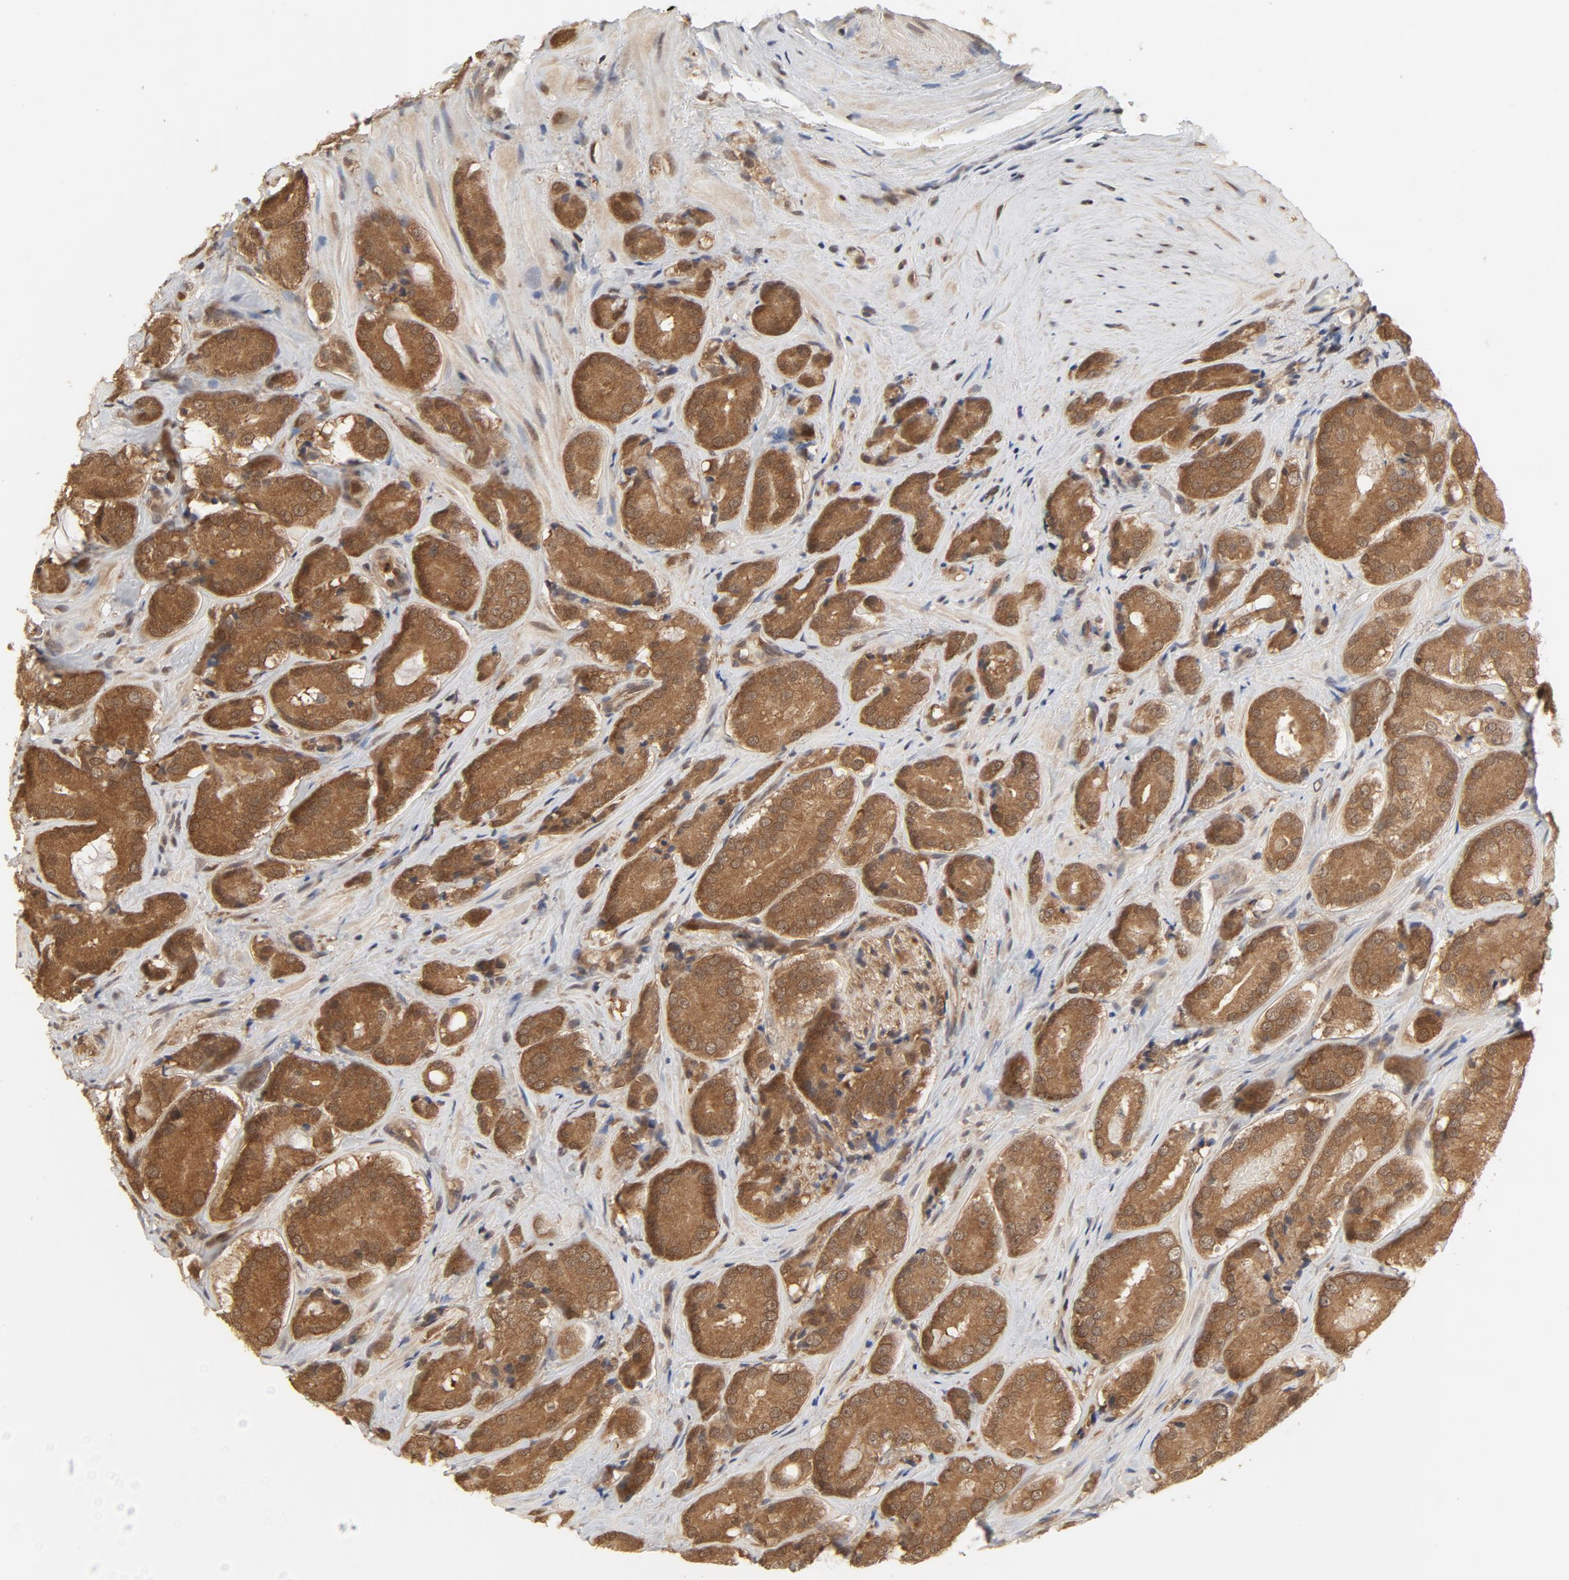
{"staining": {"intensity": "moderate", "quantity": ">75%", "location": "cytoplasmic/membranous,nuclear"}, "tissue": "prostate cancer", "cell_type": "Tumor cells", "image_type": "cancer", "snomed": [{"axis": "morphology", "description": "Adenocarcinoma, High grade"}, {"axis": "topography", "description": "Prostate"}], "caption": "The immunohistochemical stain labels moderate cytoplasmic/membranous and nuclear expression in tumor cells of prostate adenocarcinoma (high-grade) tissue. The staining is performed using DAB (3,3'-diaminobenzidine) brown chromogen to label protein expression. The nuclei are counter-stained blue using hematoxylin.", "gene": "NEDD8", "patient": {"sex": "male", "age": 70}}